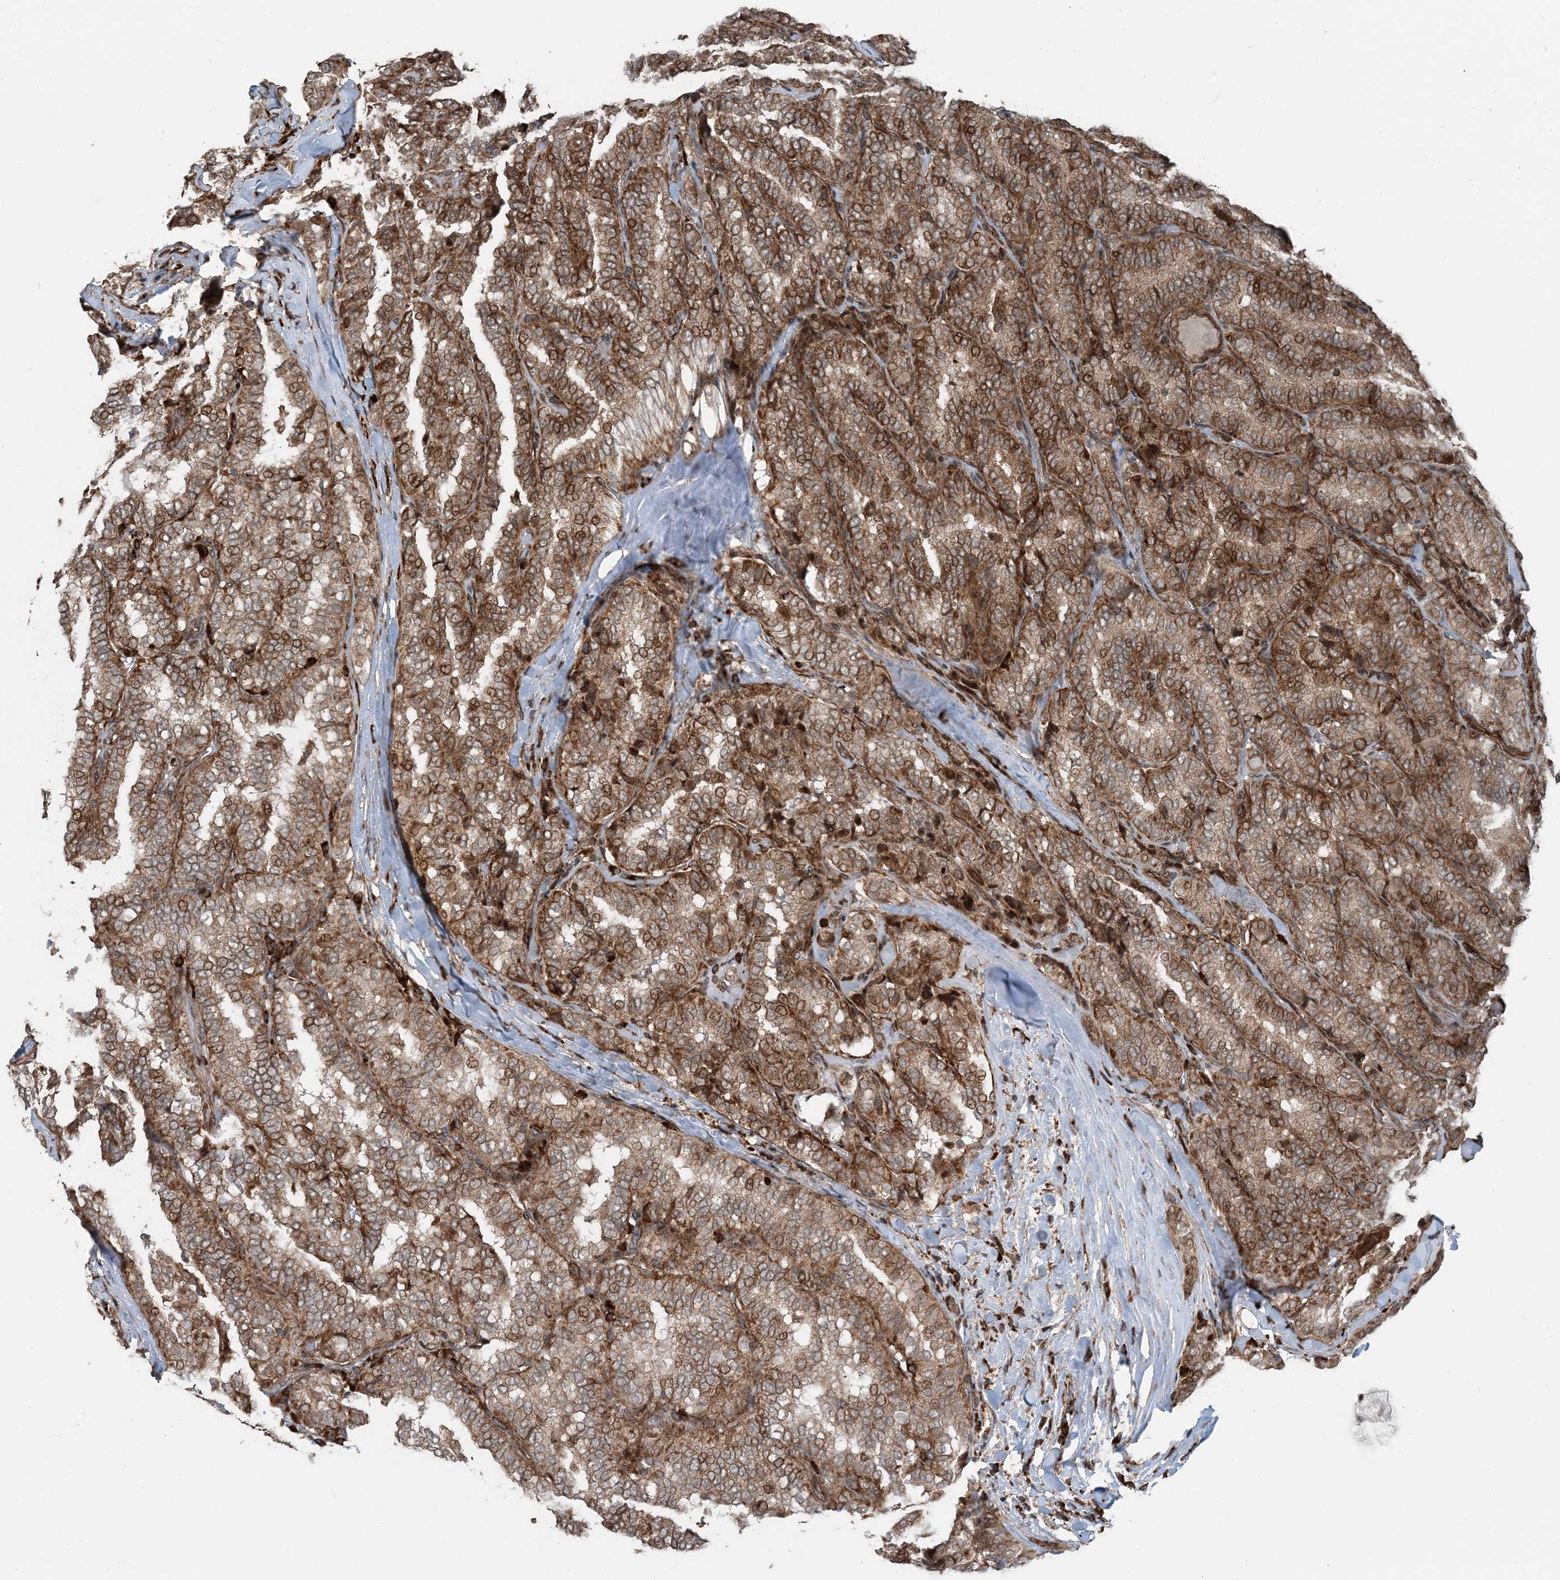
{"staining": {"intensity": "moderate", "quantity": ">75%", "location": "cytoplasmic/membranous,nuclear"}, "tissue": "thyroid cancer", "cell_type": "Tumor cells", "image_type": "cancer", "snomed": [{"axis": "morphology", "description": "Normal tissue, NOS"}, {"axis": "morphology", "description": "Papillary adenocarcinoma, NOS"}, {"axis": "topography", "description": "Thyroid gland"}], "caption": "DAB (3,3'-diaminobenzidine) immunohistochemical staining of human thyroid cancer displays moderate cytoplasmic/membranous and nuclear protein expression in approximately >75% of tumor cells.", "gene": "EDEM2", "patient": {"sex": "female", "age": 30}}